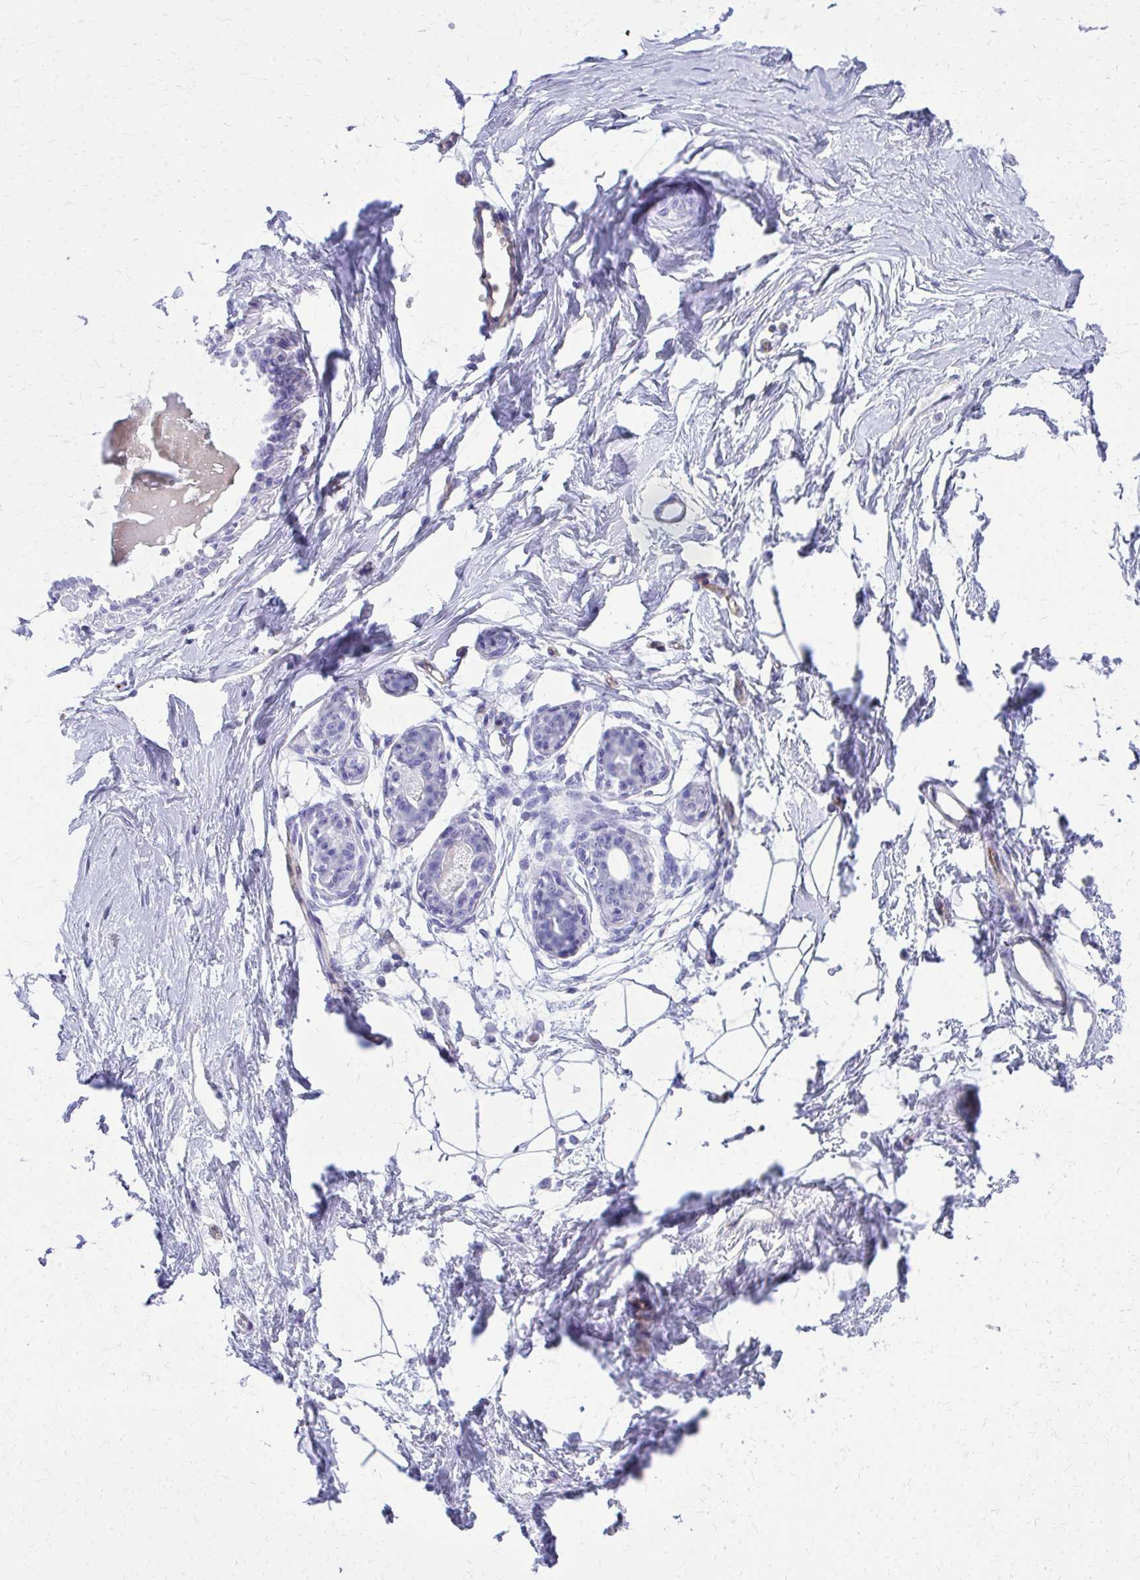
{"staining": {"intensity": "negative", "quantity": "none", "location": "none"}, "tissue": "breast", "cell_type": "Adipocytes", "image_type": "normal", "snomed": [{"axis": "morphology", "description": "Normal tissue, NOS"}, {"axis": "topography", "description": "Breast"}], "caption": "High magnification brightfield microscopy of unremarkable breast stained with DAB (3,3'-diaminobenzidine) (brown) and counterstained with hematoxylin (blue): adipocytes show no significant staining. (DAB IHC, high magnification).", "gene": "TPSG1", "patient": {"sex": "female", "age": 45}}